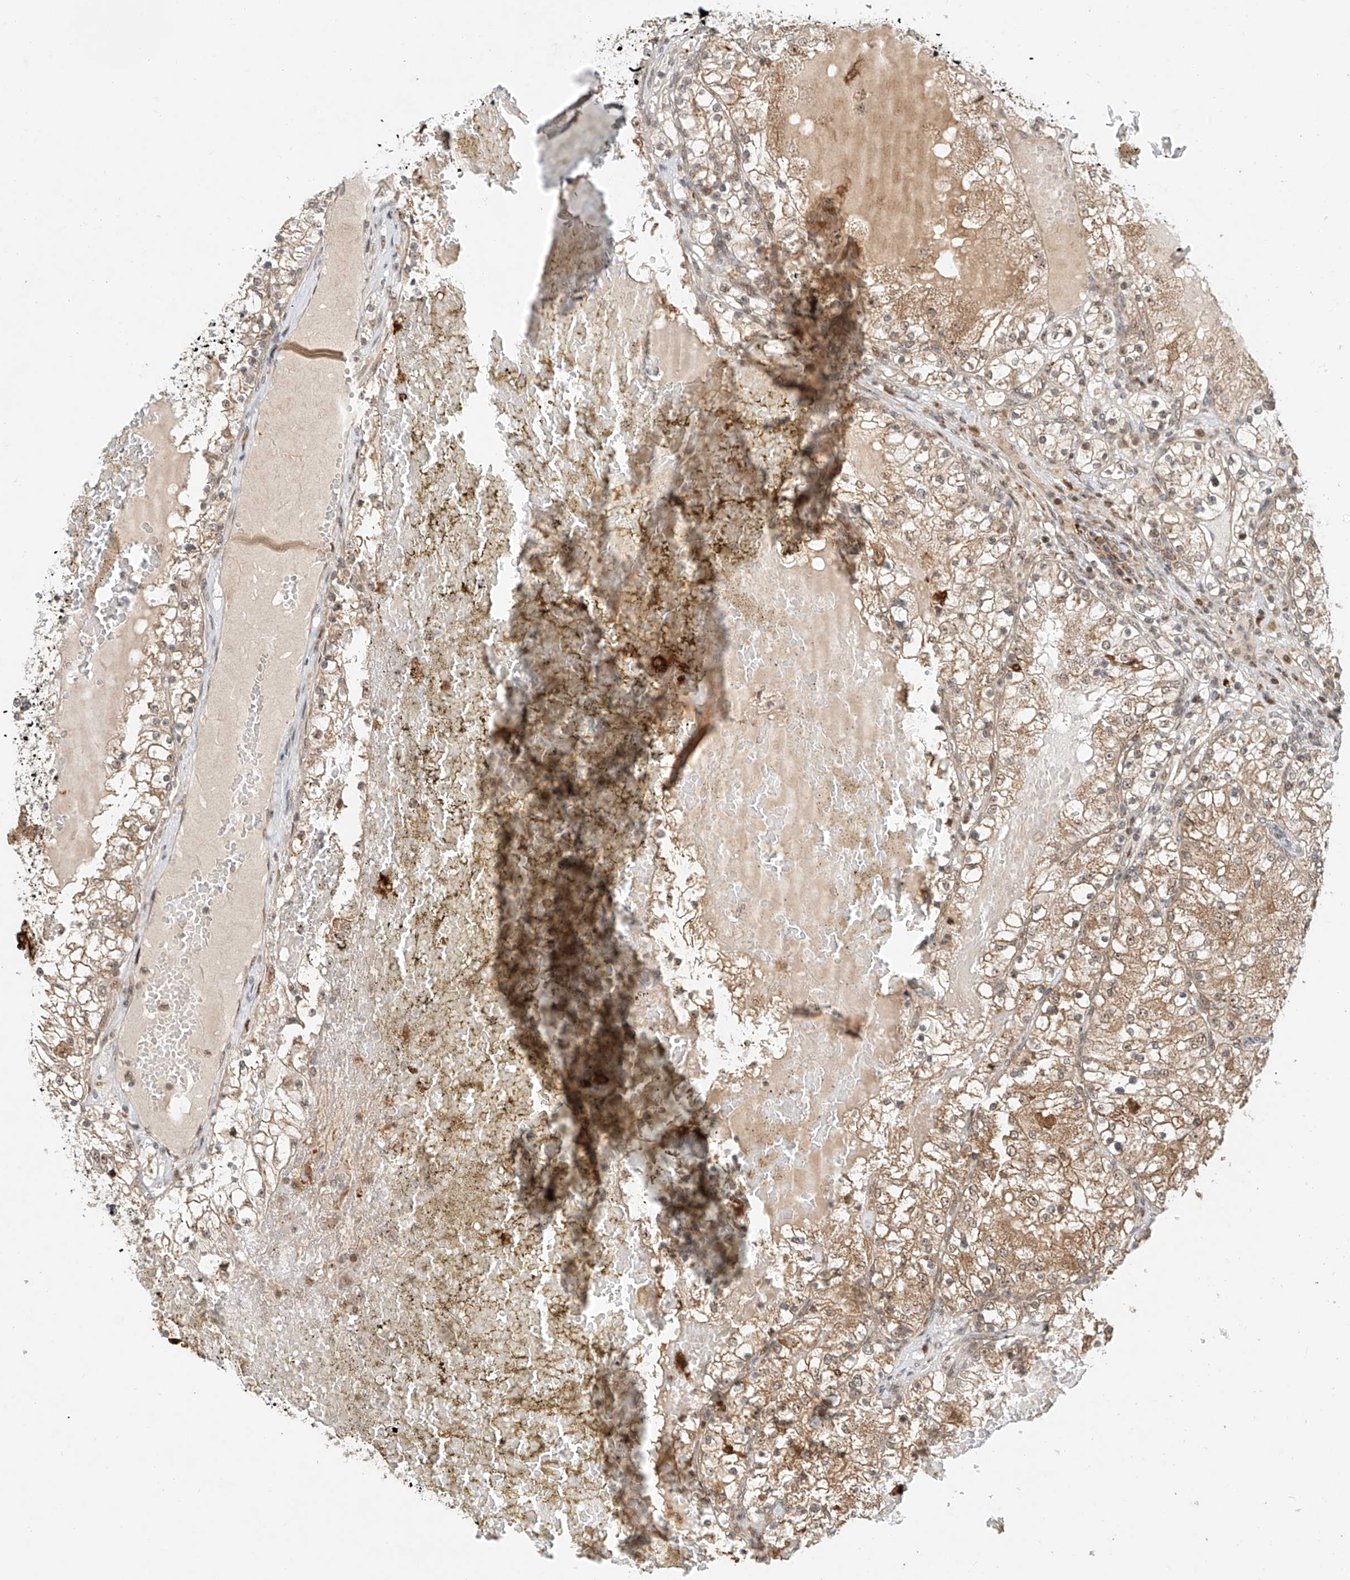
{"staining": {"intensity": "weak", "quantity": ">75%", "location": "cytoplasmic/membranous"}, "tissue": "renal cancer", "cell_type": "Tumor cells", "image_type": "cancer", "snomed": [{"axis": "morphology", "description": "Normal tissue, NOS"}, {"axis": "morphology", "description": "Adenocarcinoma, NOS"}, {"axis": "topography", "description": "Kidney"}], "caption": "Renal cancer (adenocarcinoma) stained with a protein marker reveals weak staining in tumor cells.", "gene": "SYTL3", "patient": {"sex": "male", "age": 68}}